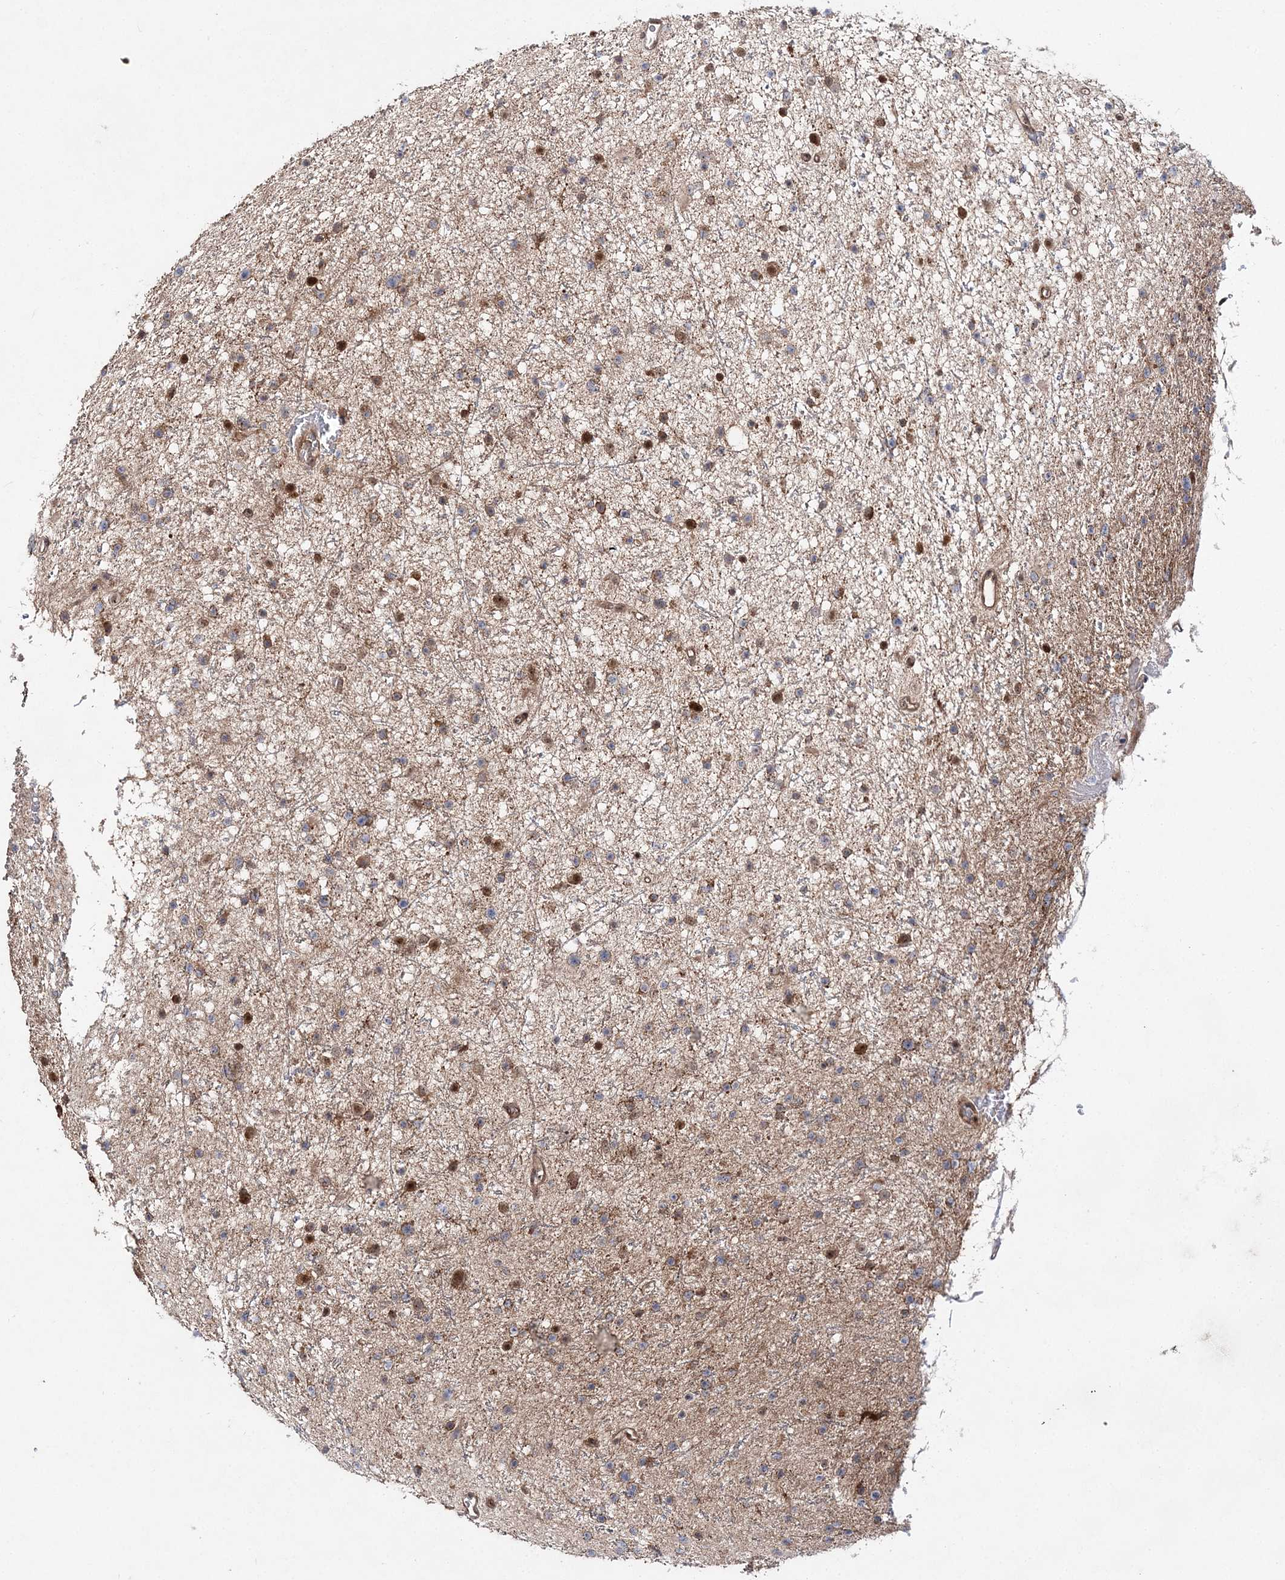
{"staining": {"intensity": "moderate", "quantity": "25%-75%", "location": "cytoplasmic/membranous,nuclear"}, "tissue": "glioma", "cell_type": "Tumor cells", "image_type": "cancer", "snomed": [{"axis": "morphology", "description": "Glioma, malignant, Low grade"}, {"axis": "topography", "description": "Cerebral cortex"}], "caption": "Approximately 25%-75% of tumor cells in human glioma display moderate cytoplasmic/membranous and nuclear protein expression as visualized by brown immunohistochemical staining.", "gene": "NIF3L1", "patient": {"sex": "female", "age": 39}}